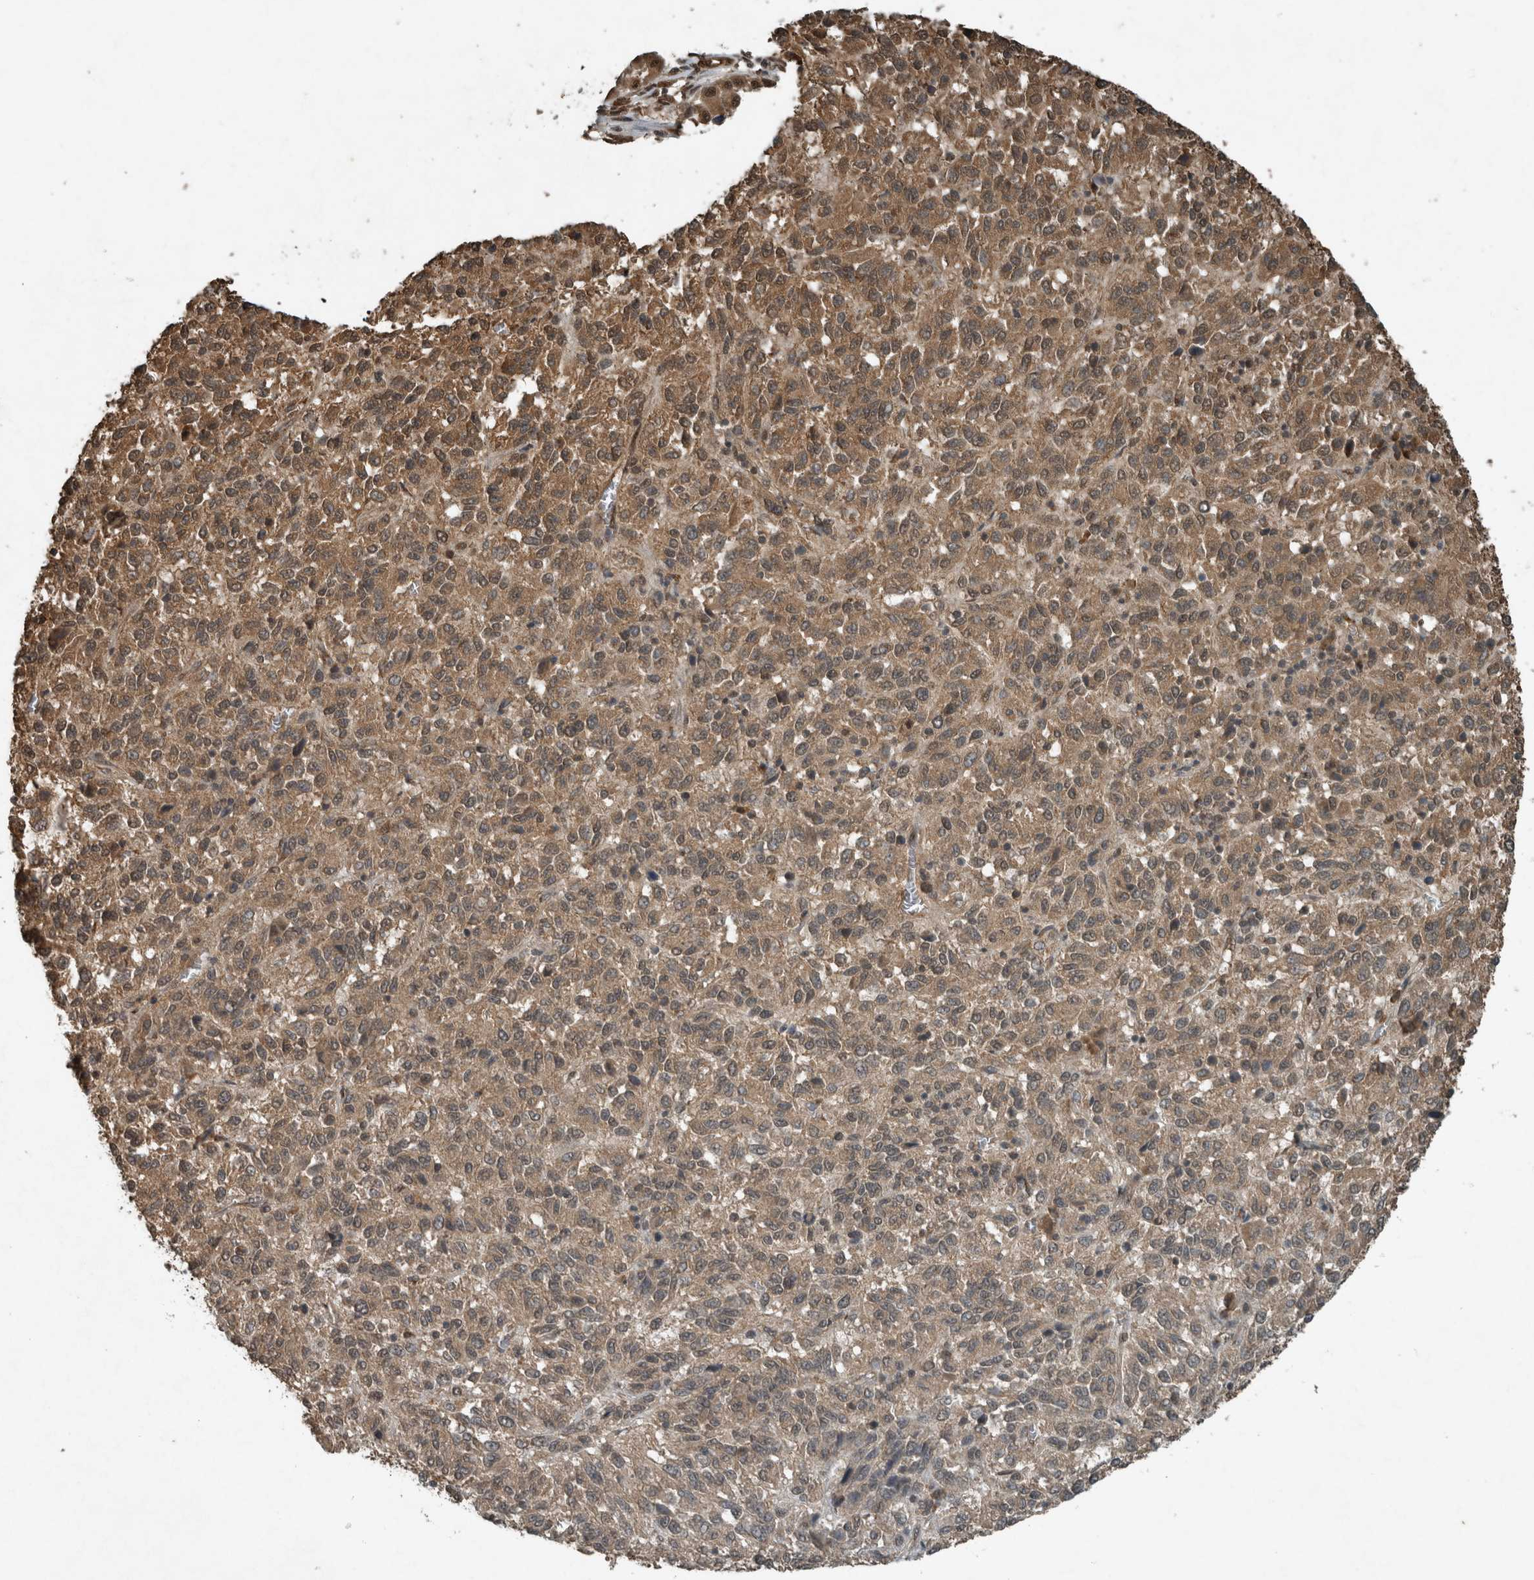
{"staining": {"intensity": "moderate", "quantity": ">75%", "location": "cytoplasmic/membranous,nuclear"}, "tissue": "melanoma", "cell_type": "Tumor cells", "image_type": "cancer", "snomed": [{"axis": "morphology", "description": "Malignant melanoma, Metastatic site"}, {"axis": "topography", "description": "Lung"}], "caption": "This micrograph displays melanoma stained with immunohistochemistry to label a protein in brown. The cytoplasmic/membranous and nuclear of tumor cells show moderate positivity for the protein. Nuclei are counter-stained blue.", "gene": "ARHGEF12", "patient": {"sex": "male", "age": 64}}